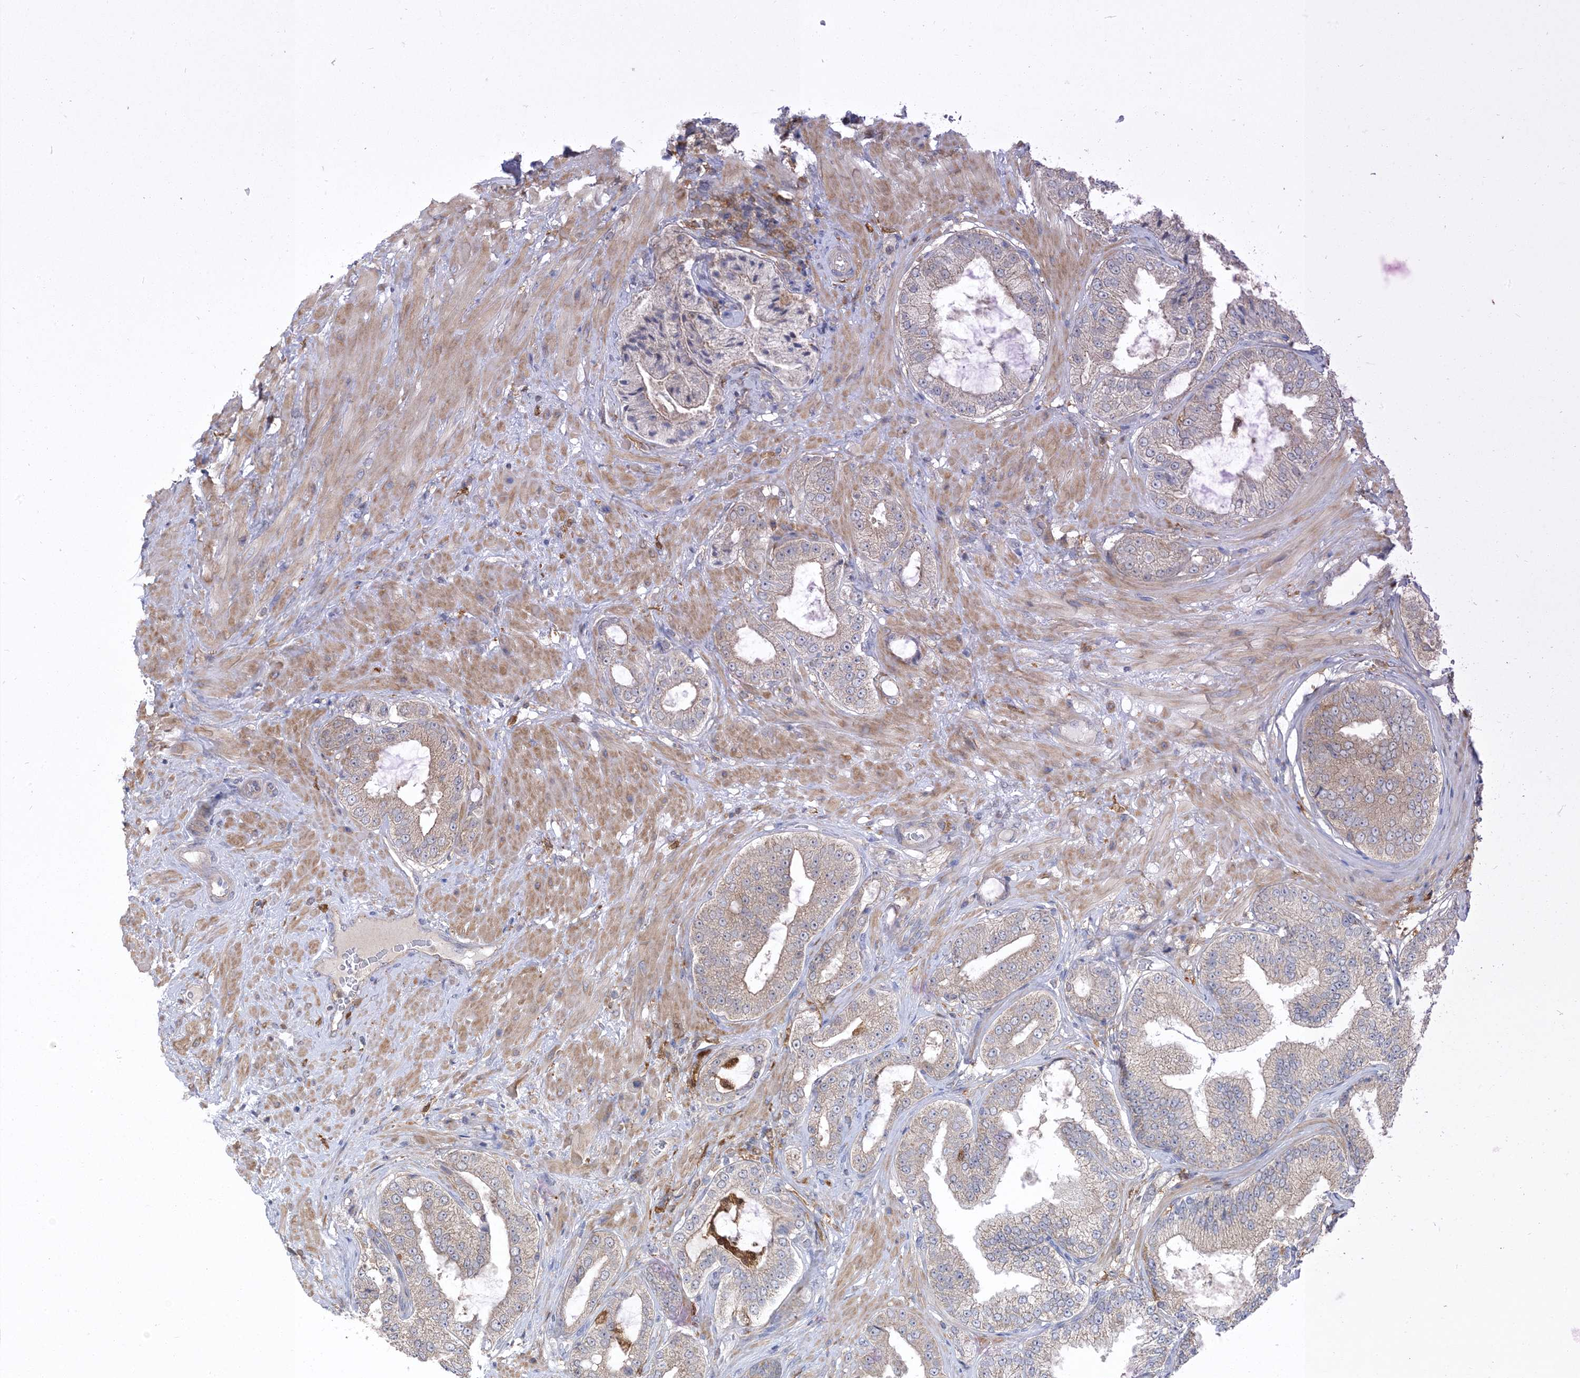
{"staining": {"intensity": "weak", "quantity": "25%-75%", "location": "cytoplasmic/membranous"}, "tissue": "prostate cancer", "cell_type": "Tumor cells", "image_type": "cancer", "snomed": [{"axis": "morphology", "description": "Adenocarcinoma, Low grade"}, {"axis": "topography", "description": "Prostate"}], "caption": "Immunohistochemistry (IHC) histopathology image of human prostate low-grade adenocarcinoma stained for a protein (brown), which demonstrates low levels of weak cytoplasmic/membranous positivity in approximately 25%-75% of tumor cells.", "gene": "NAGK", "patient": {"sex": "male", "age": 63}}